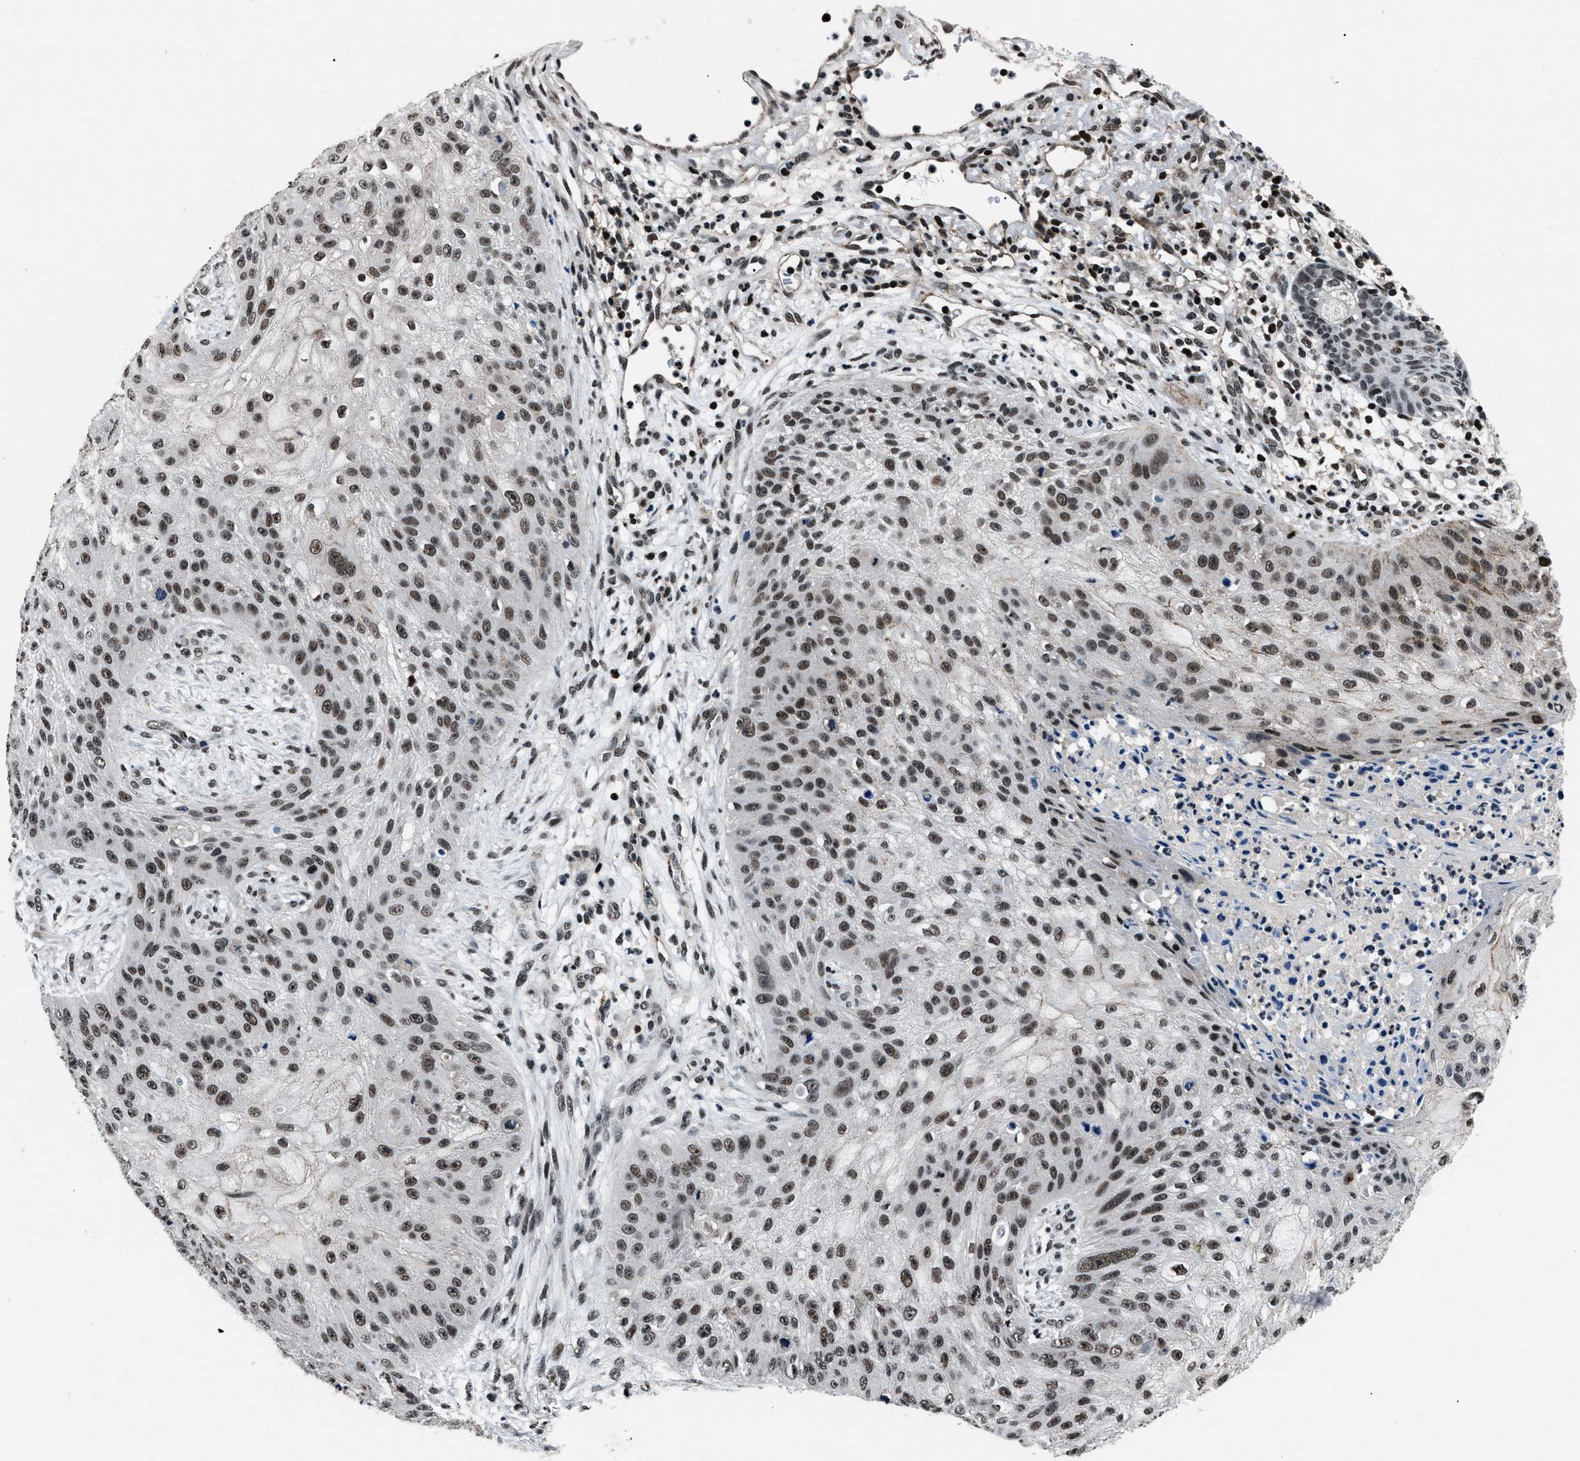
{"staining": {"intensity": "strong", "quantity": ">75%", "location": "nuclear"}, "tissue": "skin cancer", "cell_type": "Tumor cells", "image_type": "cancer", "snomed": [{"axis": "morphology", "description": "Squamous cell carcinoma, NOS"}, {"axis": "topography", "description": "Skin"}], "caption": "Skin squamous cell carcinoma tissue displays strong nuclear staining in about >75% of tumor cells (IHC, brightfield microscopy, high magnification).", "gene": "SMARCB1", "patient": {"sex": "female", "age": 80}}